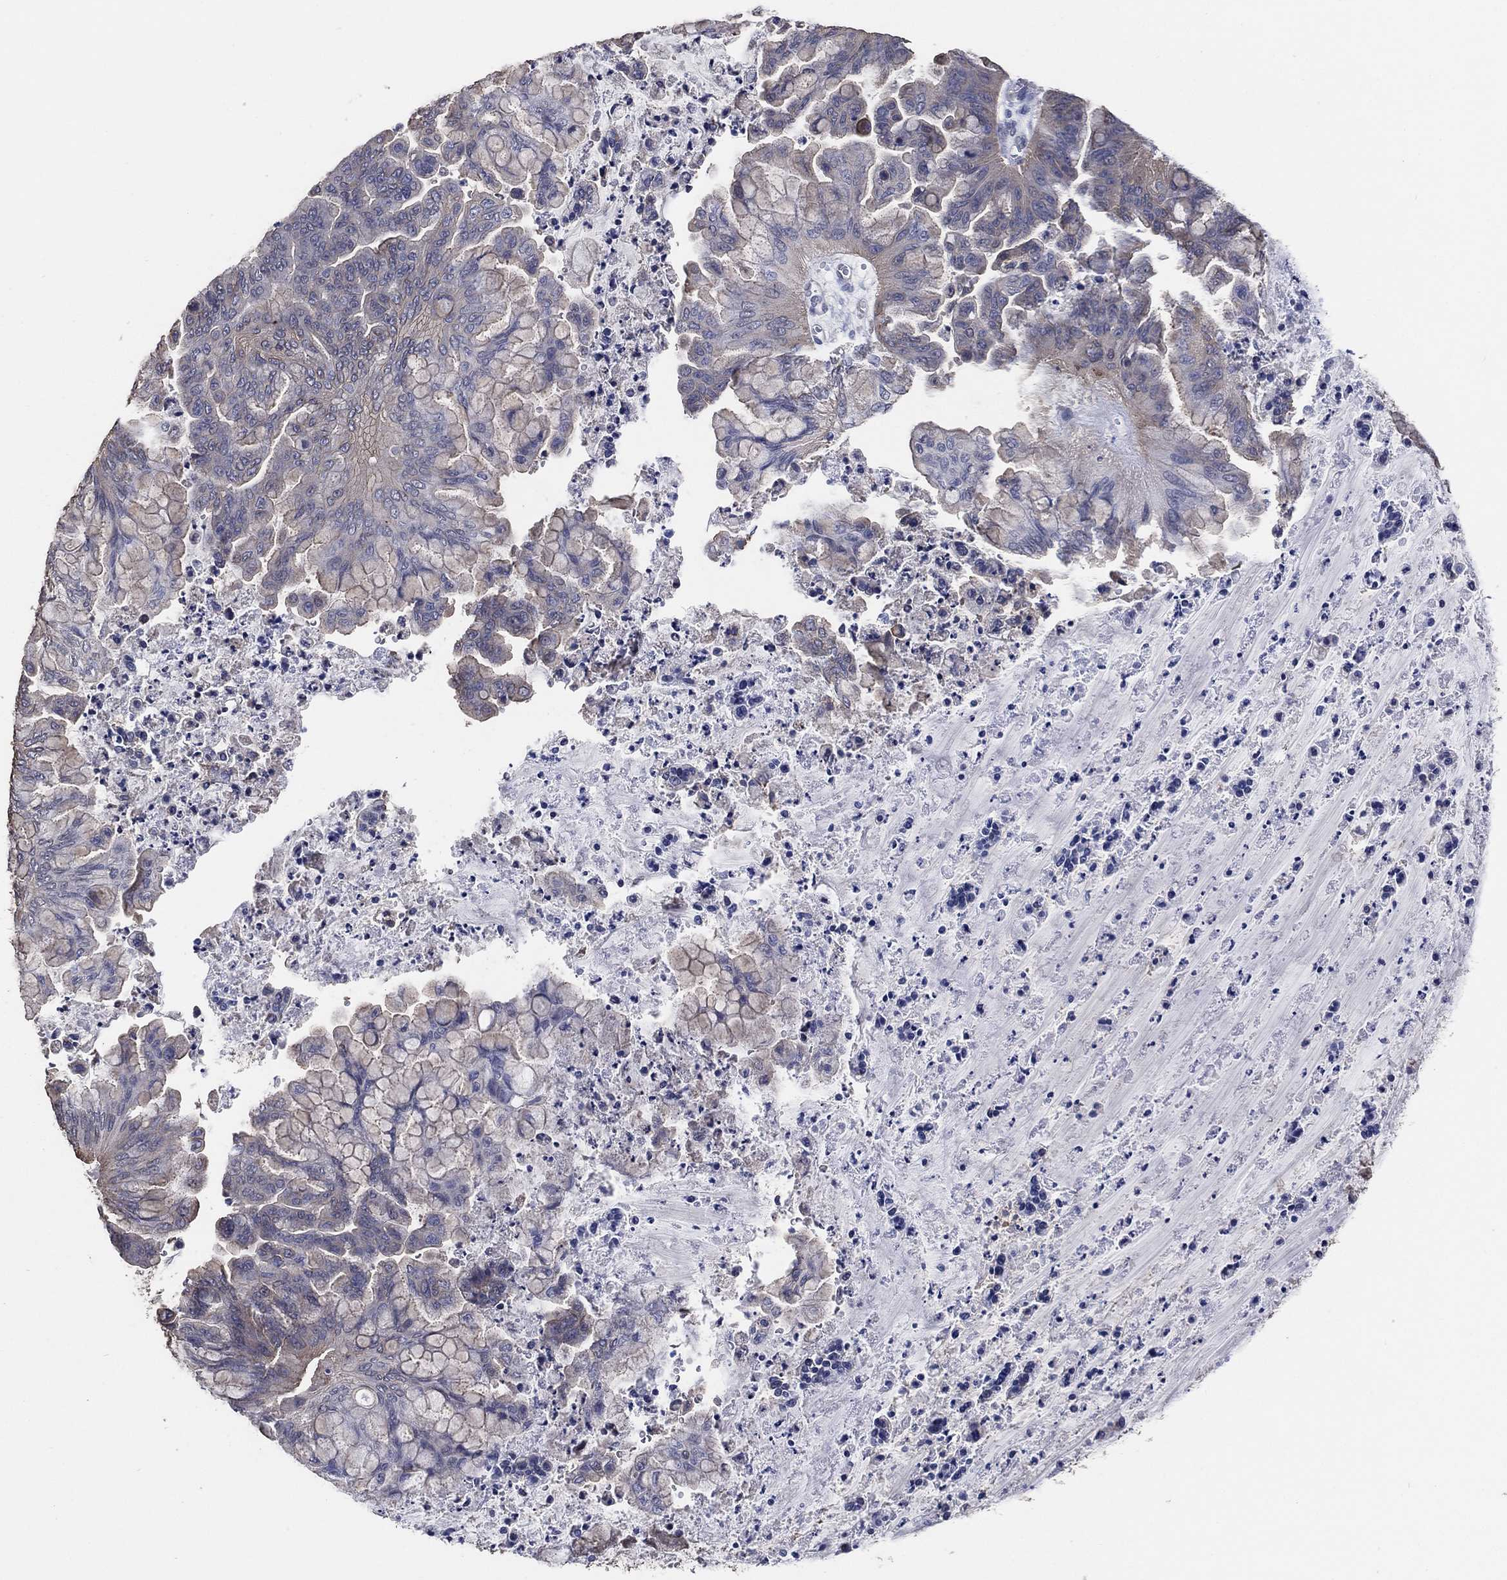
{"staining": {"intensity": "weak", "quantity": "<25%", "location": "cytoplasmic/membranous"}, "tissue": "ovarian cancer", "cell_type": "Tumor cells", "image_type": "cancer", "snomed": [{"axis": "morphology", "description": "Cystadenocarcinoma, mucinous, NOS"}, {"axis": "topography", "description": "Ovary"}], "caption": "IHC photomicrograph of human ovarian cancer (mucinous cystadenocarcinoma) stained for a protein (brown), which shows no staining in tumor cells.", "gene": "KLK5", "patient": {"sex": "female", "age": 67}}